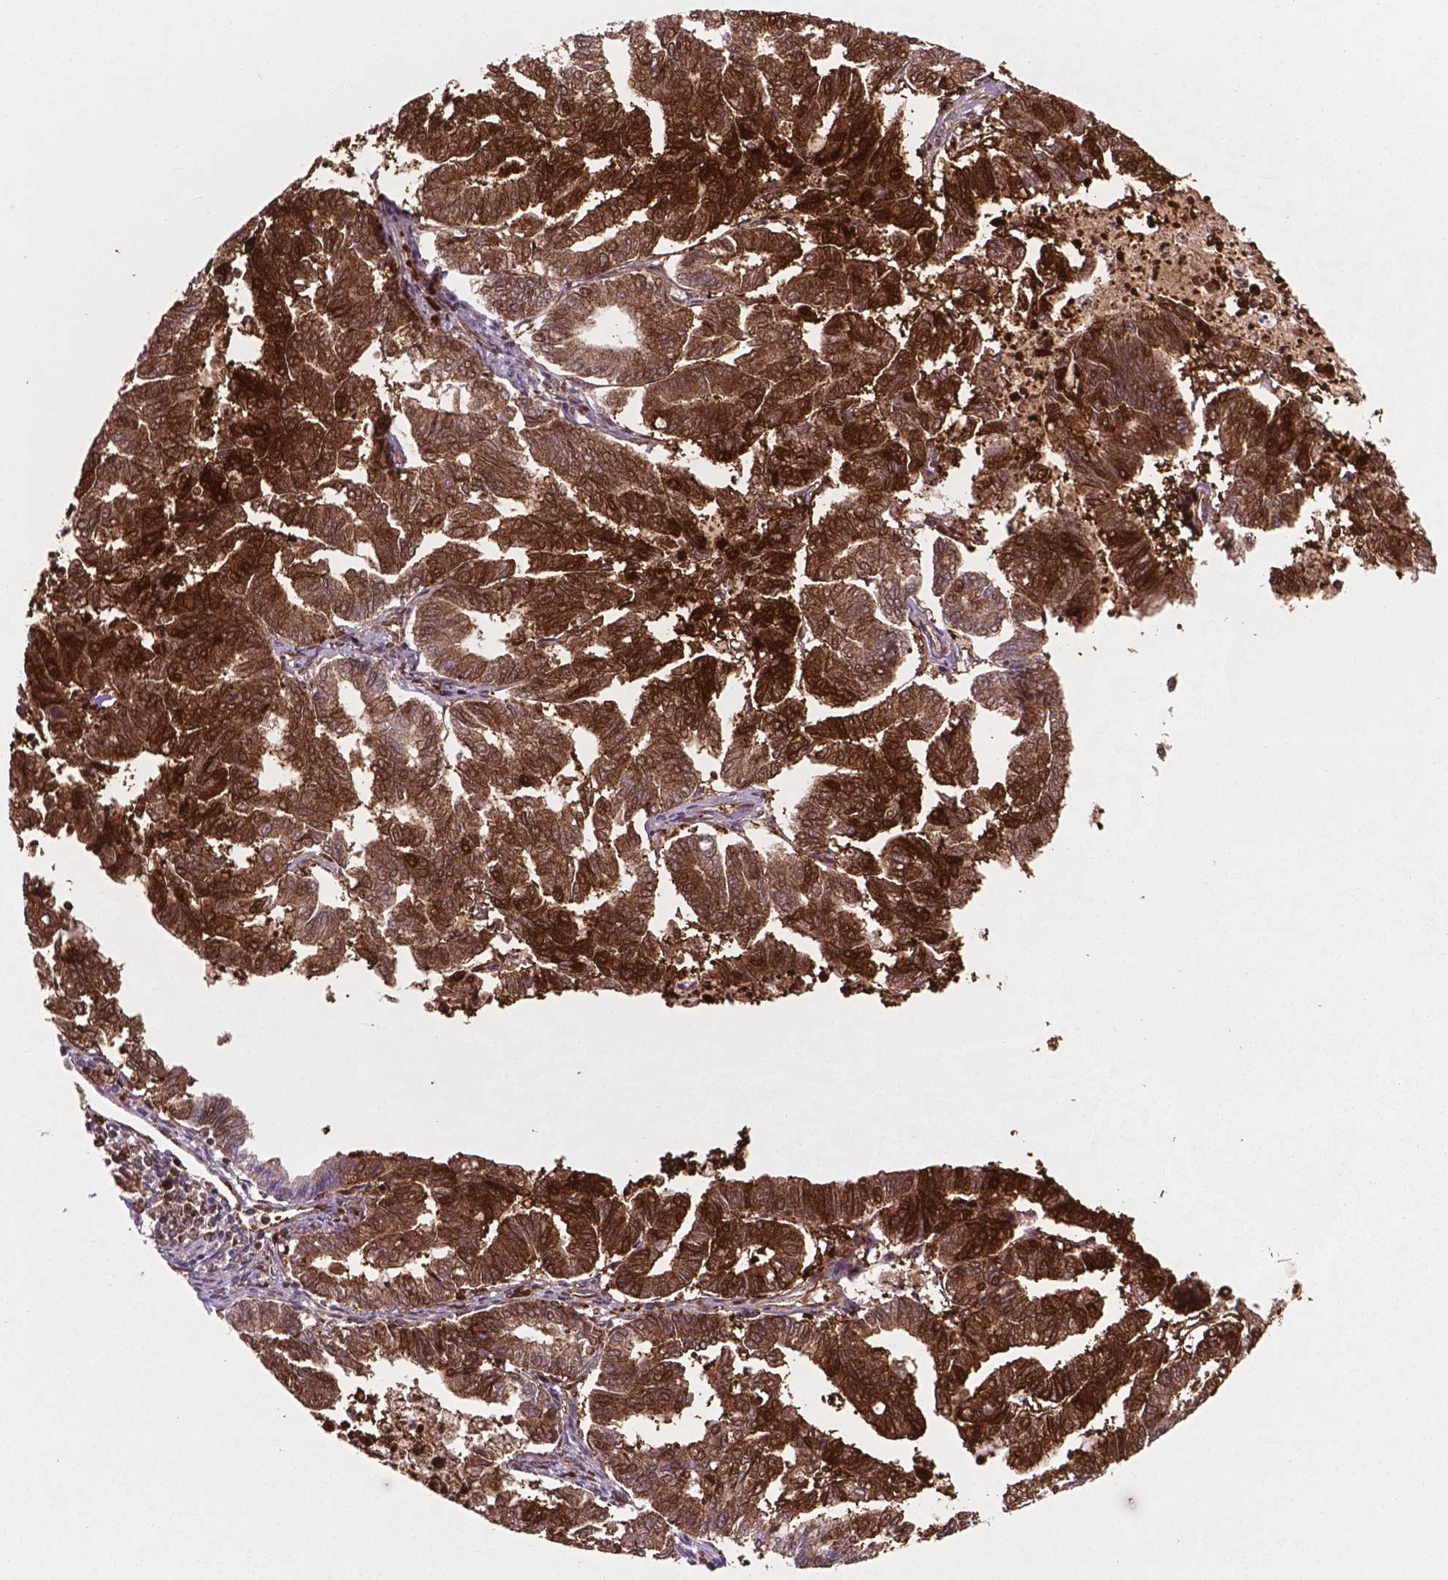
{"staining": {"intensity": "strong", "quantity": ">75%", "location": "cytoplasmic/membranous"}, "tissue": "endometrial cancer", "cell_type": "Tumor cells", "image_type": "cancer", "snomed": [{"axis": "morphology", "description": "Adenocarcinoma, NOS"}, {"axis": "topography", "description": "Endometrium"}], "caption": "This image displays immunohistochemistry (IHC) staining of endometrial cancer, with high strong cytoplasmic/membranous positivity in approximately >75% of tumor cells.", "gene": "LDHA", "patient": {"sex": "female", "age": 79}}